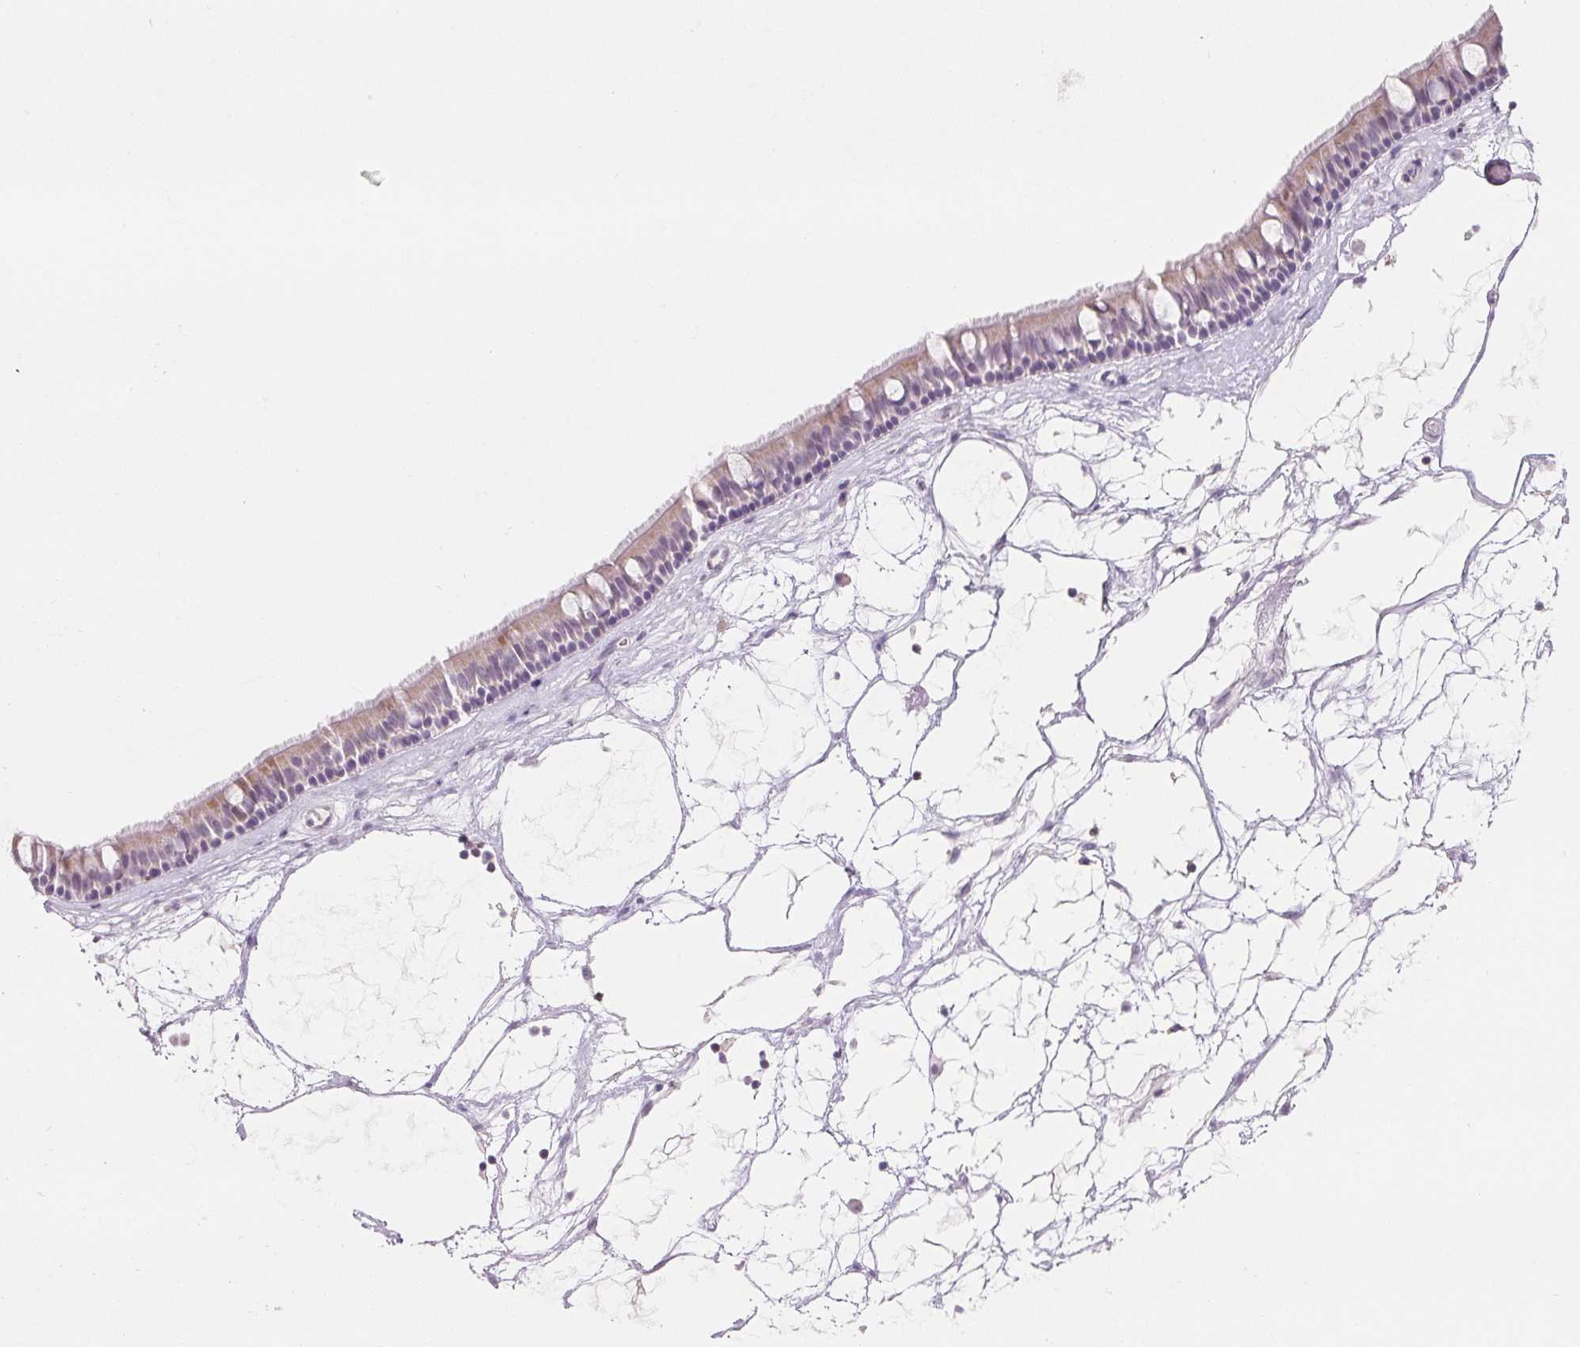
{"staining": {"intensity": "weak", "quantity": "25%-75%", "location": "cytoplasmic/membranous"}, "tissue": "nasopharynx", "cell_type": "Respiratory epithelial cells", "image_type": "normal", "snomed": [{"axis": "morphology", "description": "Normal tissue, NOS"}, {"axis": "topography", "description": "Nasopharynx"}], "caption": "DAB (3,3'-diaminobenzidine) immunohistochemical staining of benign human nasopharynx demonstrates weak cytoplasmic/membranous protein positivity in approximately 25%-75% of respiratory epithelial cells.", "gene": "CD69", "patient": {"sex": "male", "age": 68}}